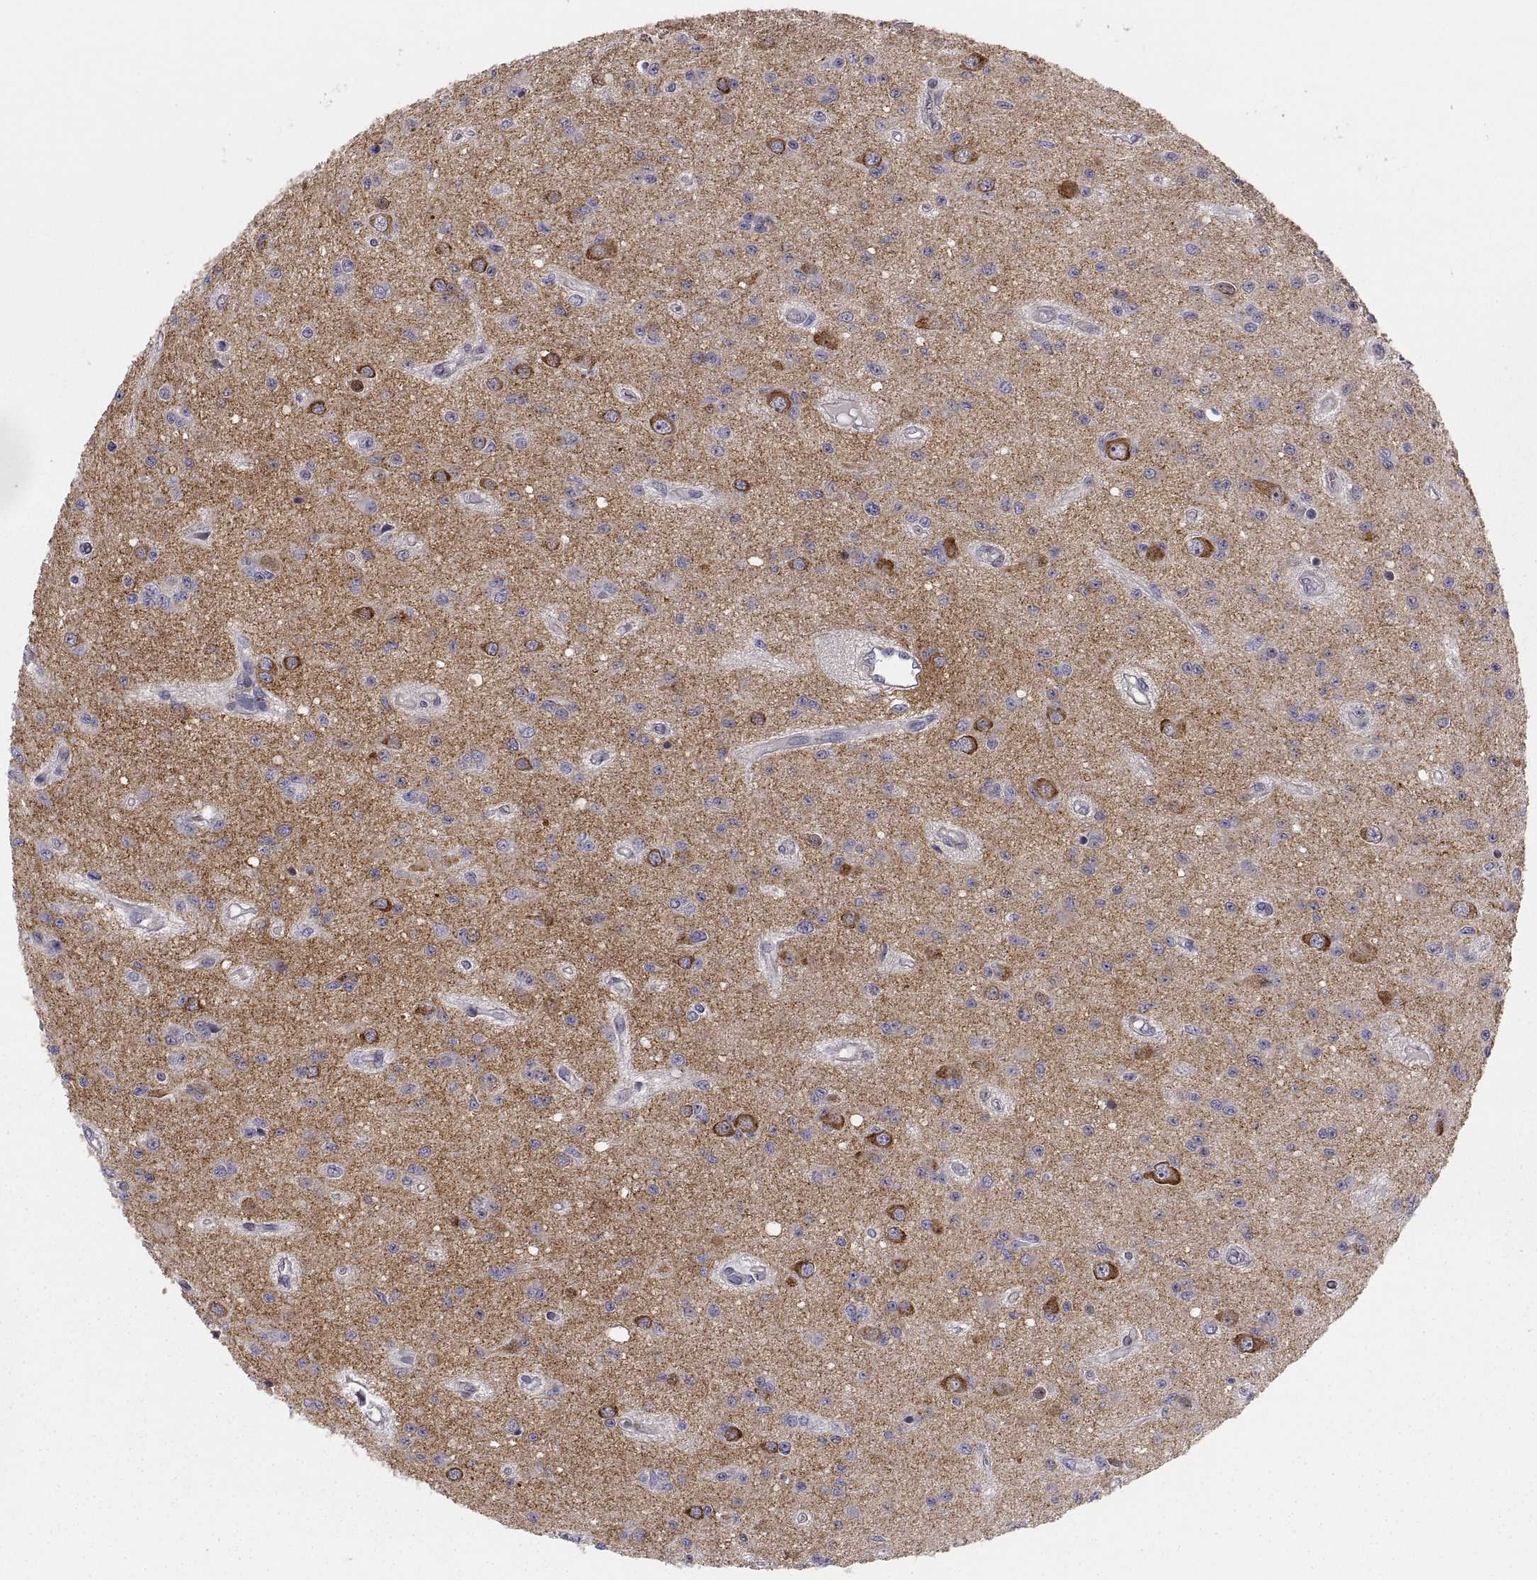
{"staining": {"intensity": "negative", "quantity": "none", "location": "none"}, "tissue": "glioma", "cell_type": "Tumor cells", "image_type": "cancer", "snomed": [{"axis": "morphology", "description": "Glioma, malignant, Low grade"}, {"axis": "topography", "description": "Brain"}], "caption": "Immunohistochemistry (IHC) of malignant low-grade glioma exhibits no positivity in tumor cells. (Immunohistochemistry (IHC), brightfield microscopy, high magnification).", "gene": "STRC", "patient": {"sex": "female", "age": 45}}